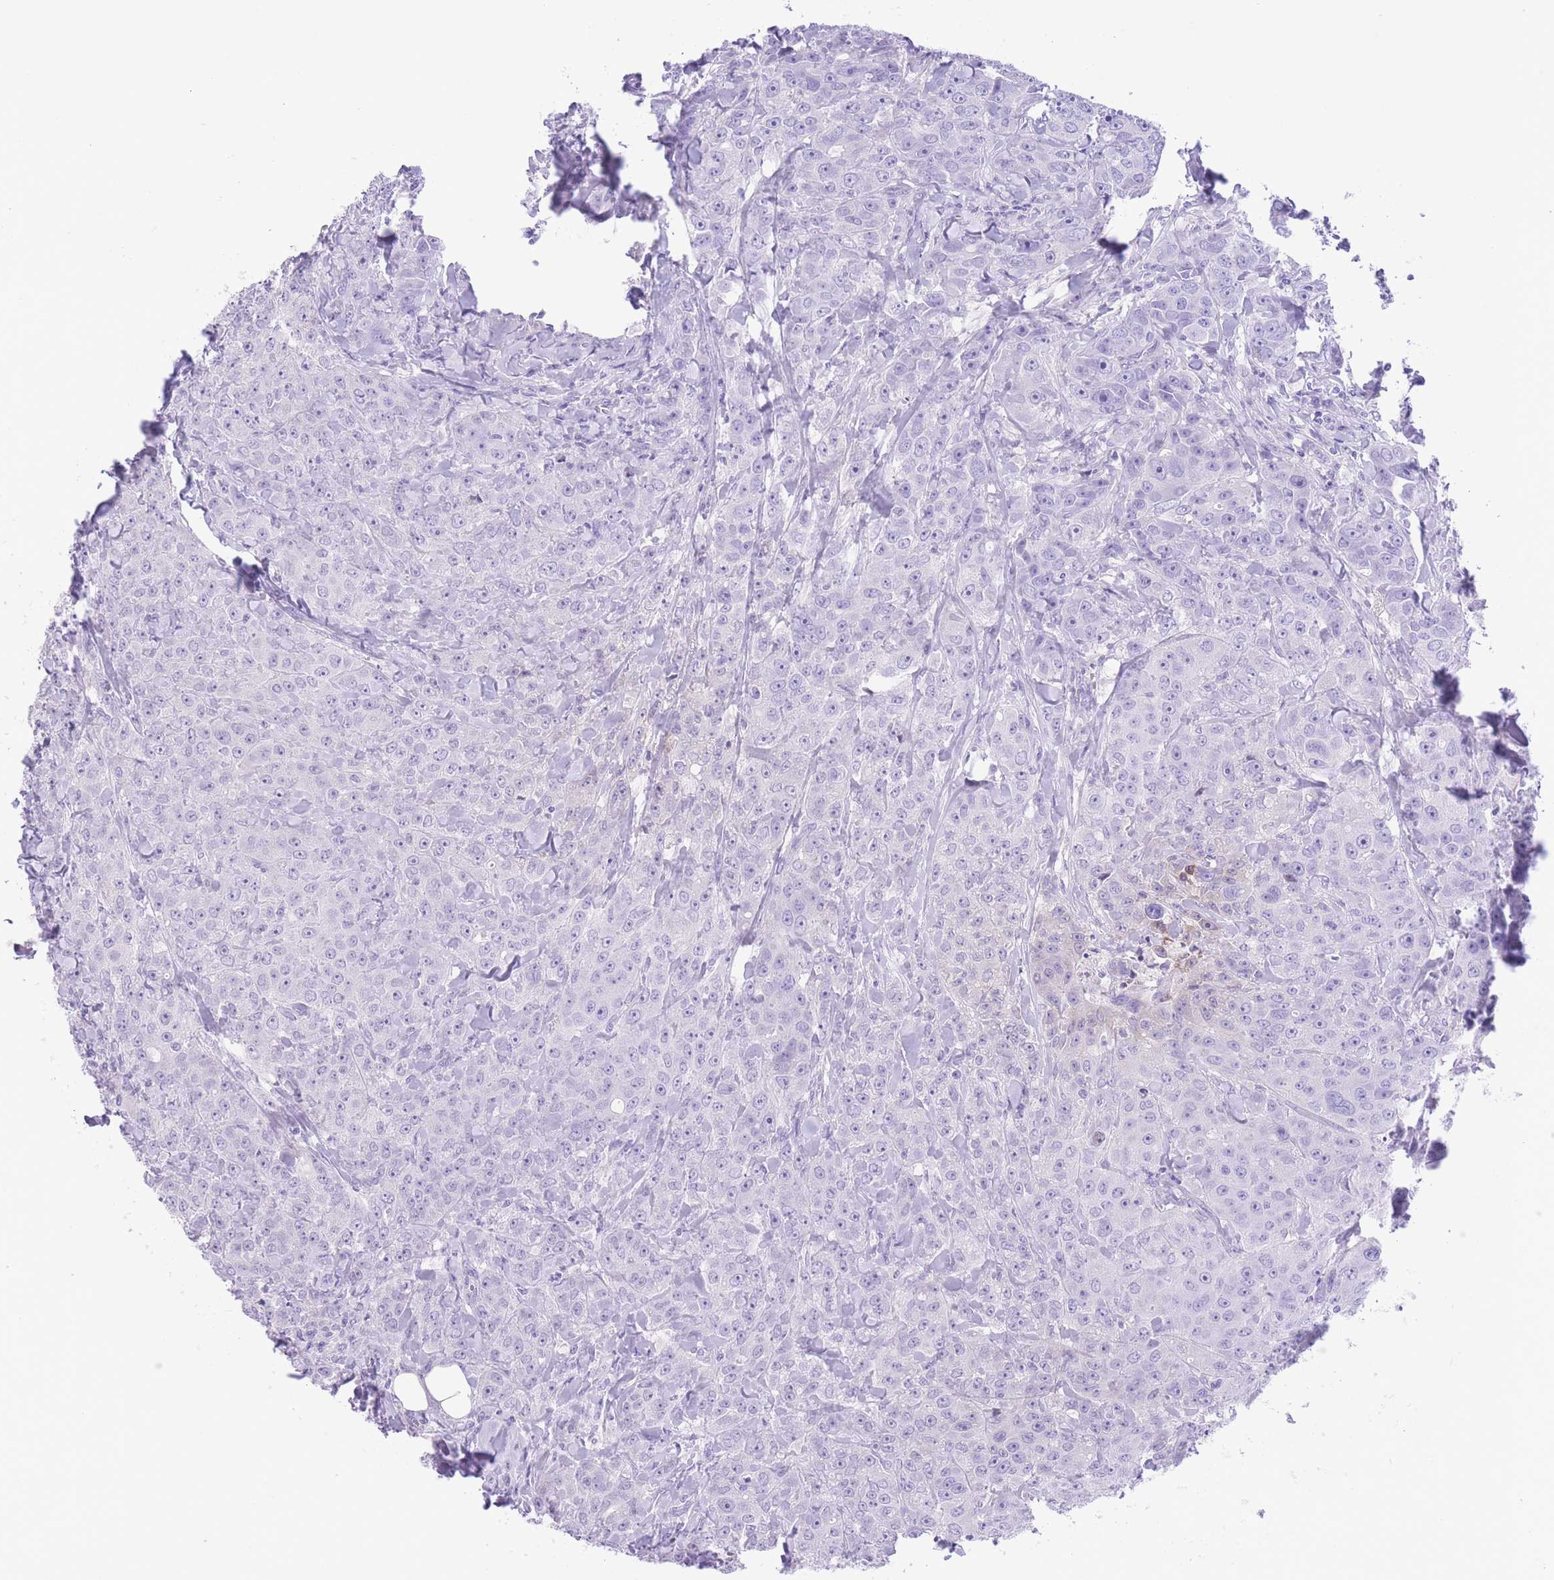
{"staining": {"intensity": "negative", "quantity": "none", "location": "none"}, "tissue": "breast cancer", "cell_type": "Tumor cells", "image_type": "cancer", "snomed": [{"axis": "morphology", "description": "Duct carcinoma"}, {"axis": "topography", "description": "Breast"}], "caption": "Immunohistochemical staining of human breast cancer (intraductal carcinoma) demonstrates no significant expression in tumor cells.", "gene": "RAI2", "patient": {"sex": "female", "age": 43}}